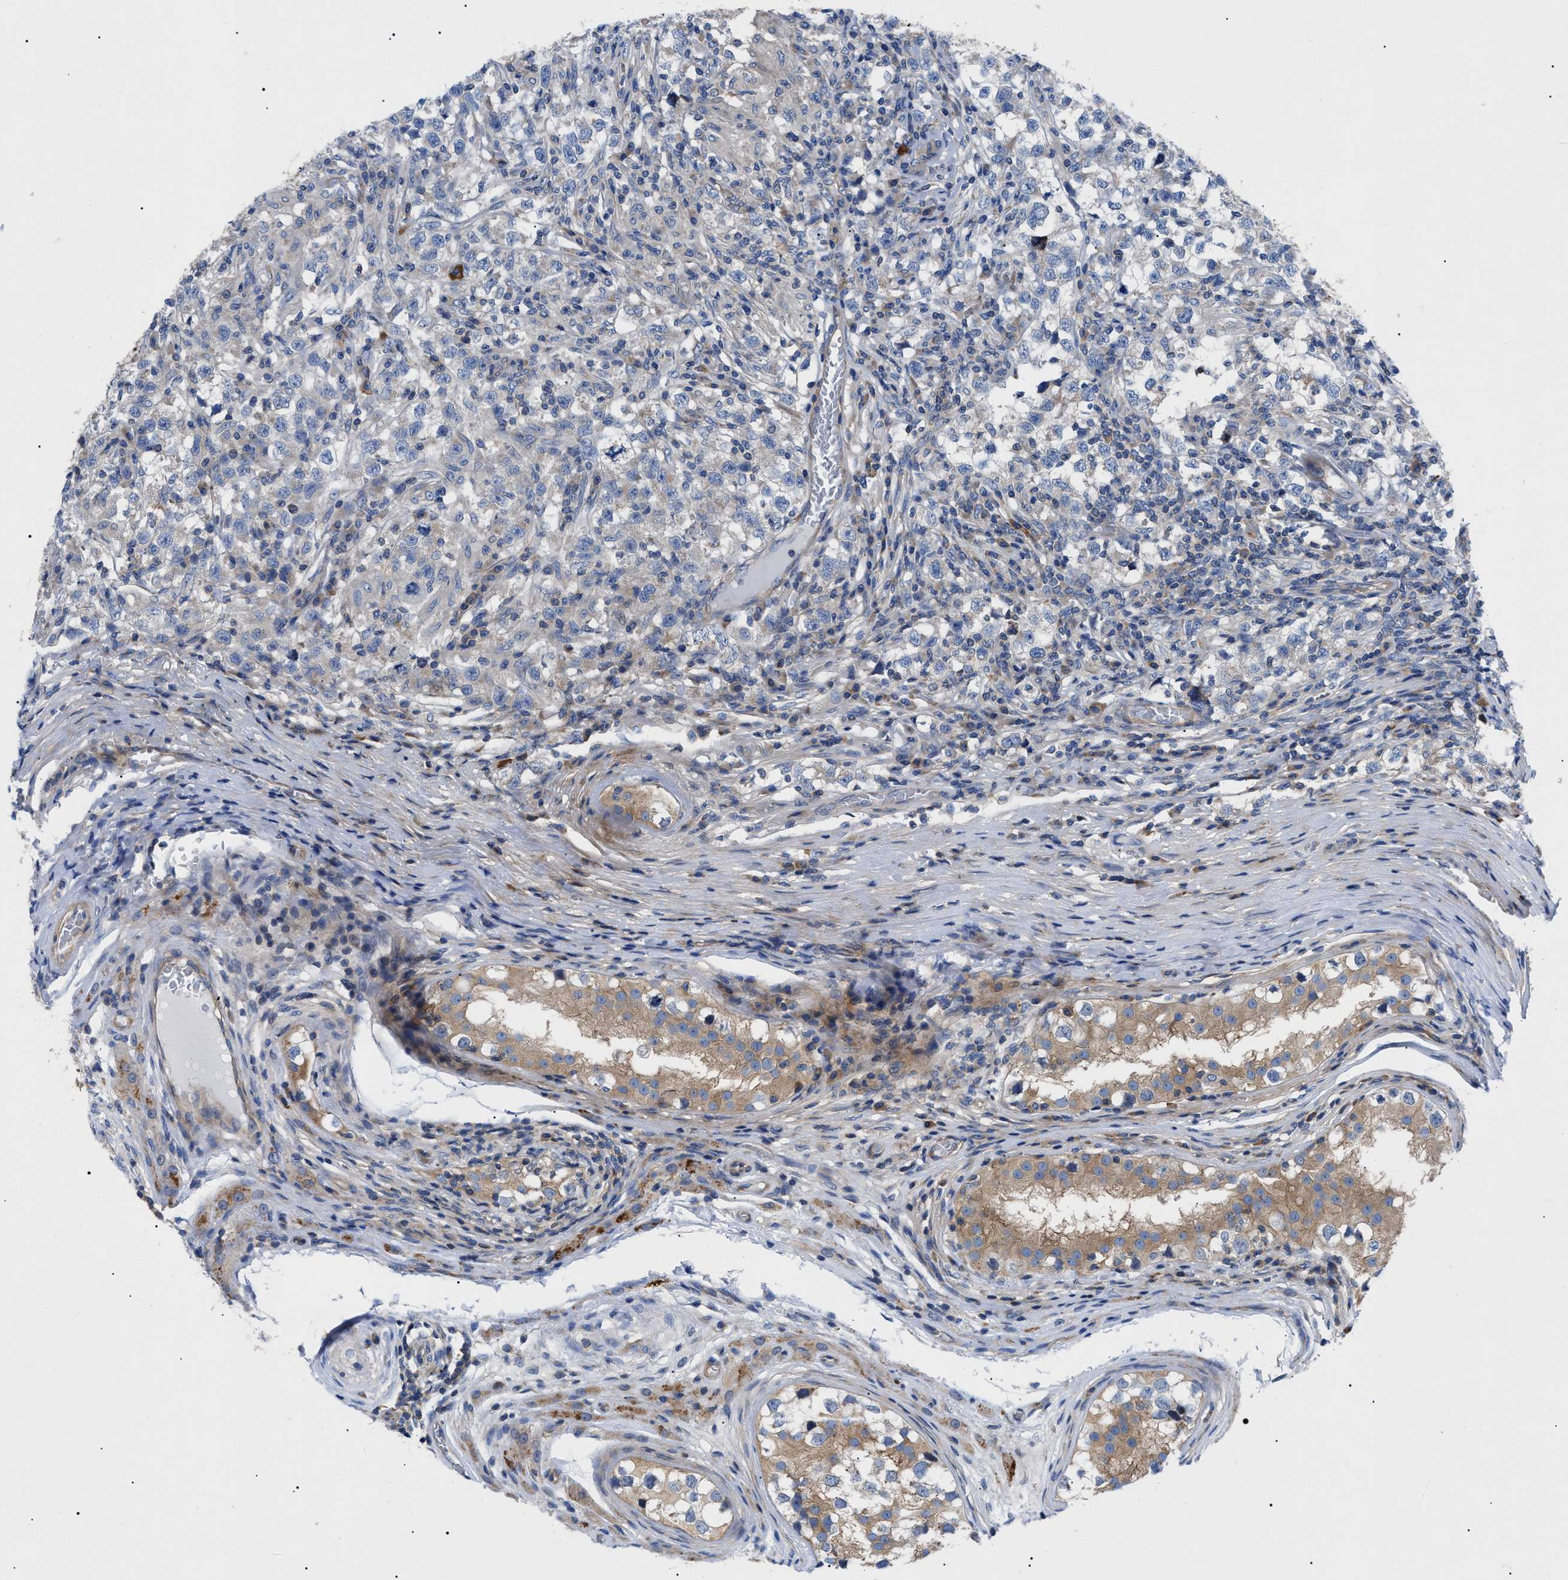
{"staining": {"intensity": "negative", "quantity": "none", "location": "none"}, "tissue": "testis cancer", "cell_type": "Tumor cells", "image_type": "cancer", "snomed": [{"axis": "morphology", "description": "Carcinoma, Embryonal, NOS"}, {"axis": "topography", "description": "Testis"}], "caption": "DAB immunohistochemical staining of testis cancer exhibits no significant staining in tumor cells.", "gene": "HSPB8", "patient": {"sex": "male", "age": 21}}